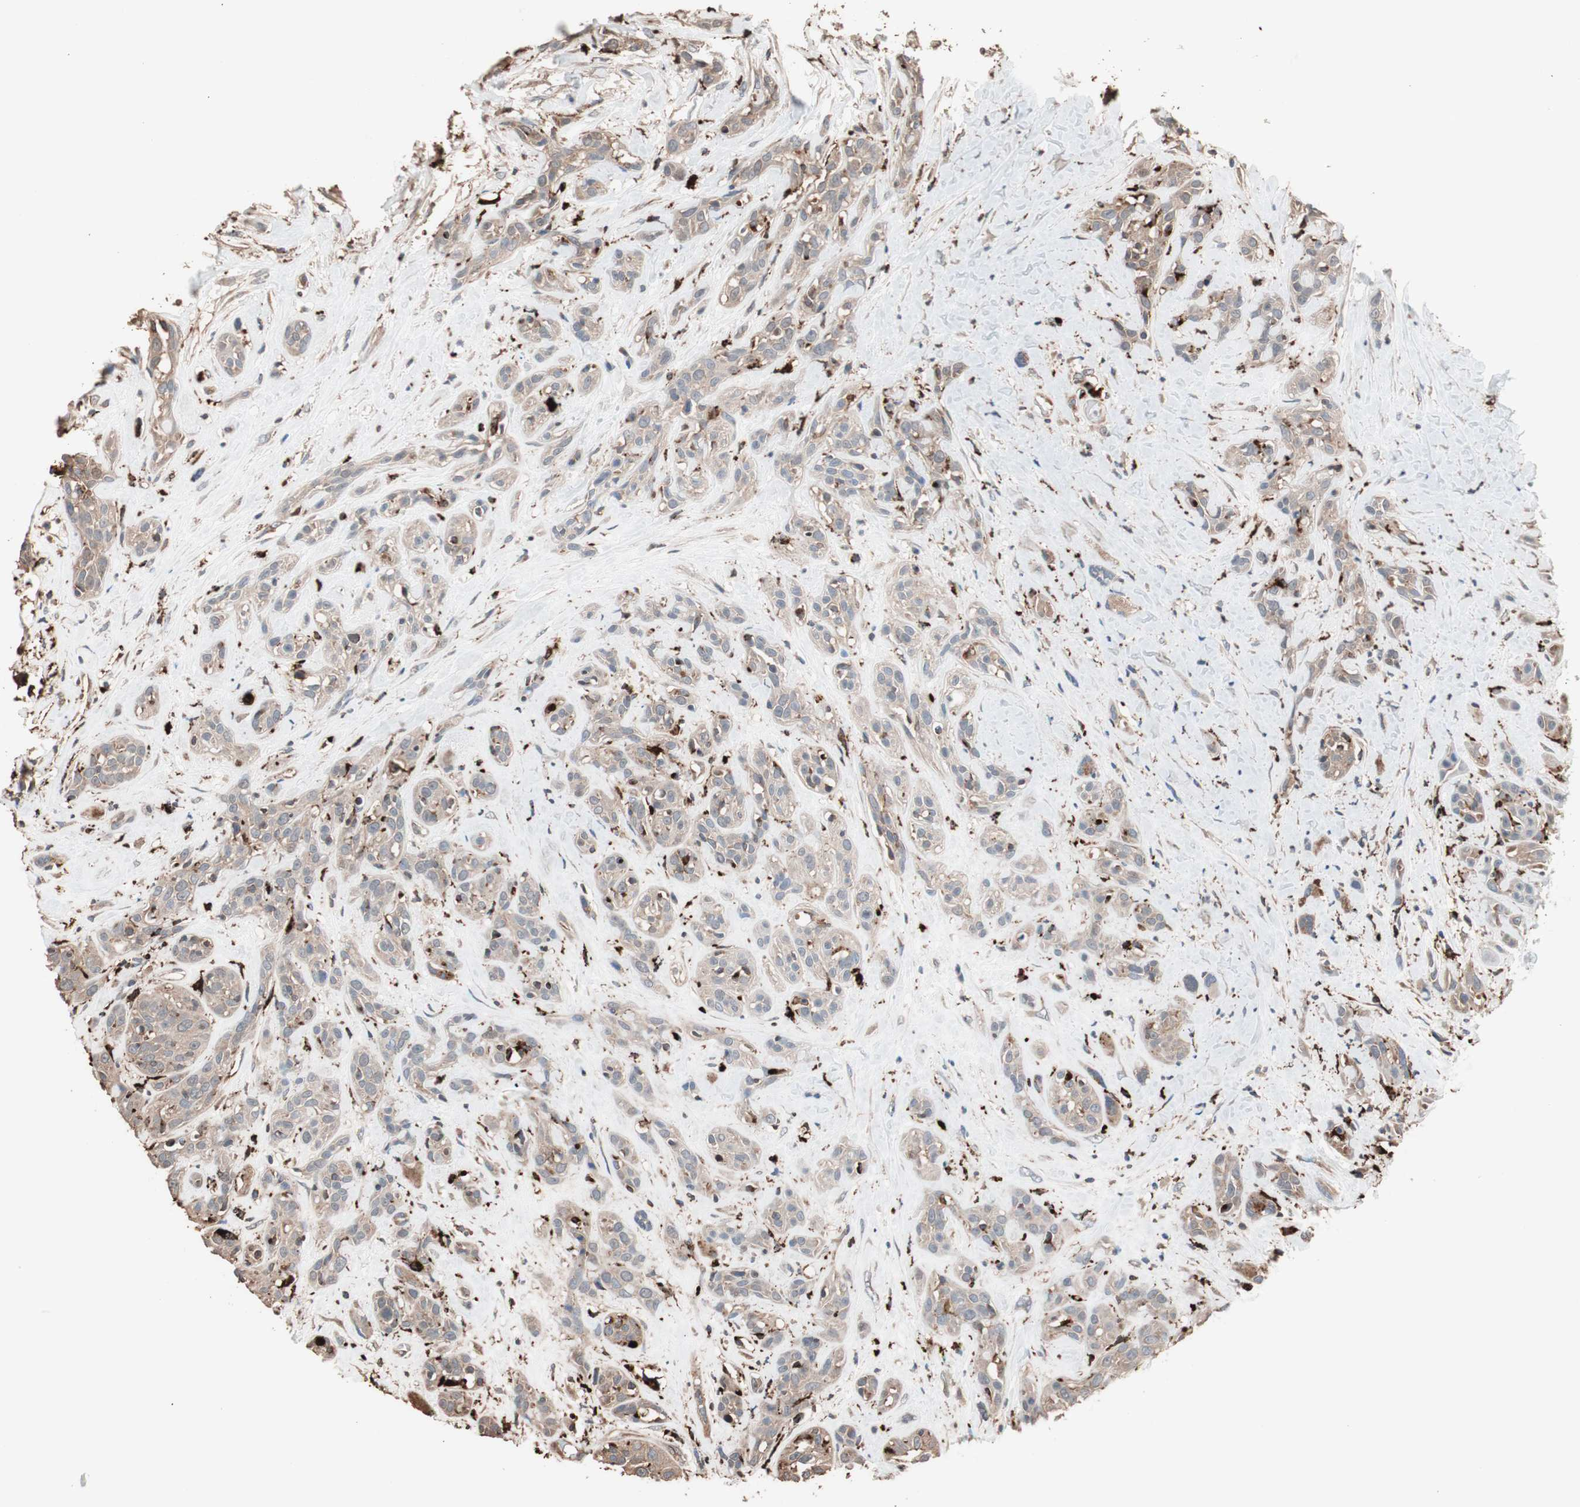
{"staining": {"intensity": "weak", "quantity": ">75%", "location": "cytoplasmic/membranous"}, "tissue": "head and neck cancer", "cell_type": "Tumor cells", "image_type": "cancer", "snomed": [{"axis": "morphology", "description": "Squamous cell carcinoma, NOS"}, {"axis": "topography", "description": "Head-Neck"}], "caption": "Weak cytoplasmic/membranous expression for a protein is present in approximately >75% of tumor cells of head and neck cancer (squamous cell carcinoma) using IHC.", "gene": "CCT3", "patient": {"sex": "male", "age": 62}}